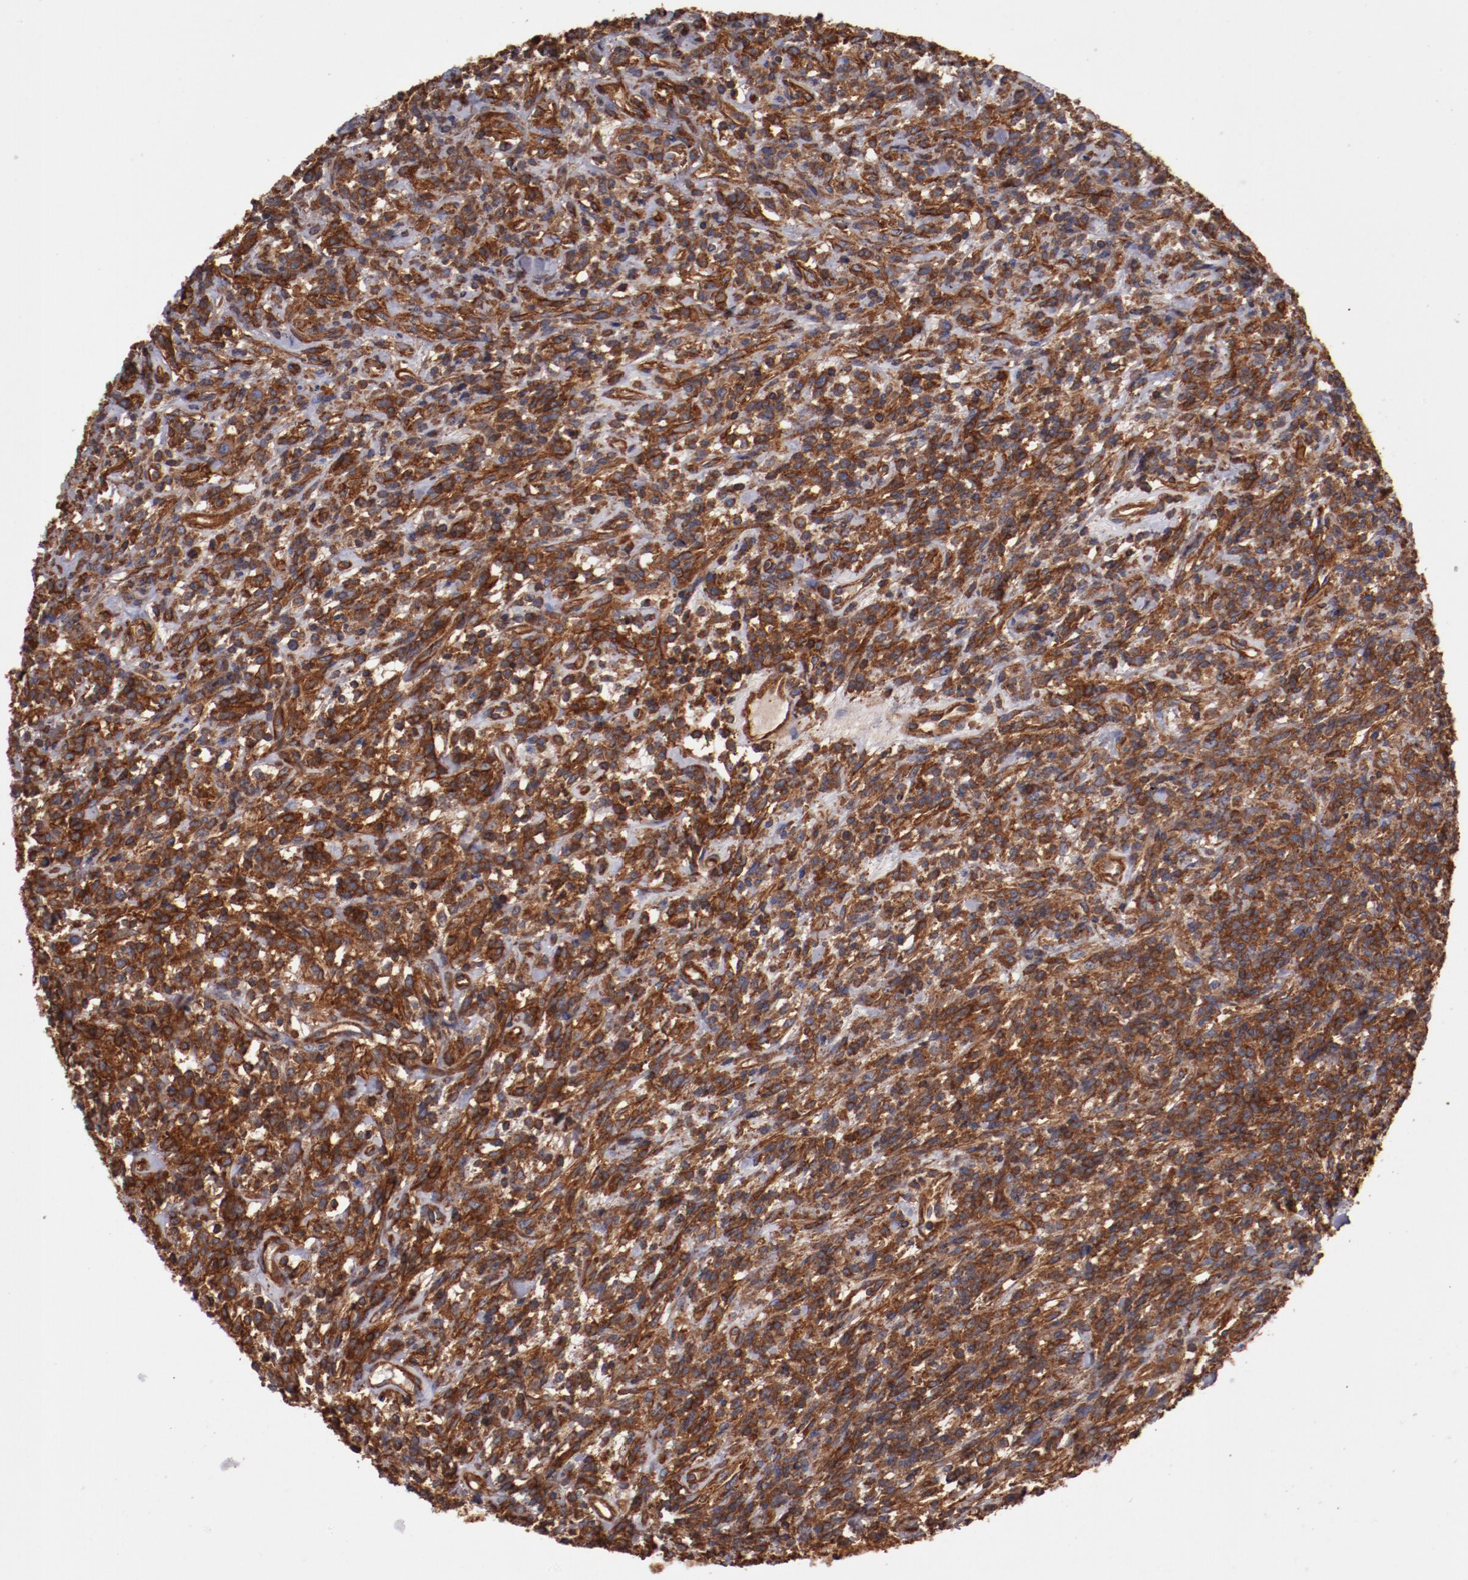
{"staining": {"intensity": "strong", "quantity": ">75%", "location": "cytoplasmic/membranous"}, "tissue": "lymphoma", "cell_type": "Tumor cells", "image_type": "cancer", "snomed": [{"axis": "morphology", "description": "Malignant lymphoma, non-Hodgkin's type, High grade"}, {"axis": "topography", "description": "Lymph node"}], "caption": "Lymphoma stained with DAB immunohistochemistry (IHC) shows high levels of strong cytoplasmic/membranous staining in about >75% of tumor cells. The protein of interest is shown in brown color, while the nuclei are stained blue.", "gene": "TMOD3", "patient": {"sex": "female", "age": 73}}